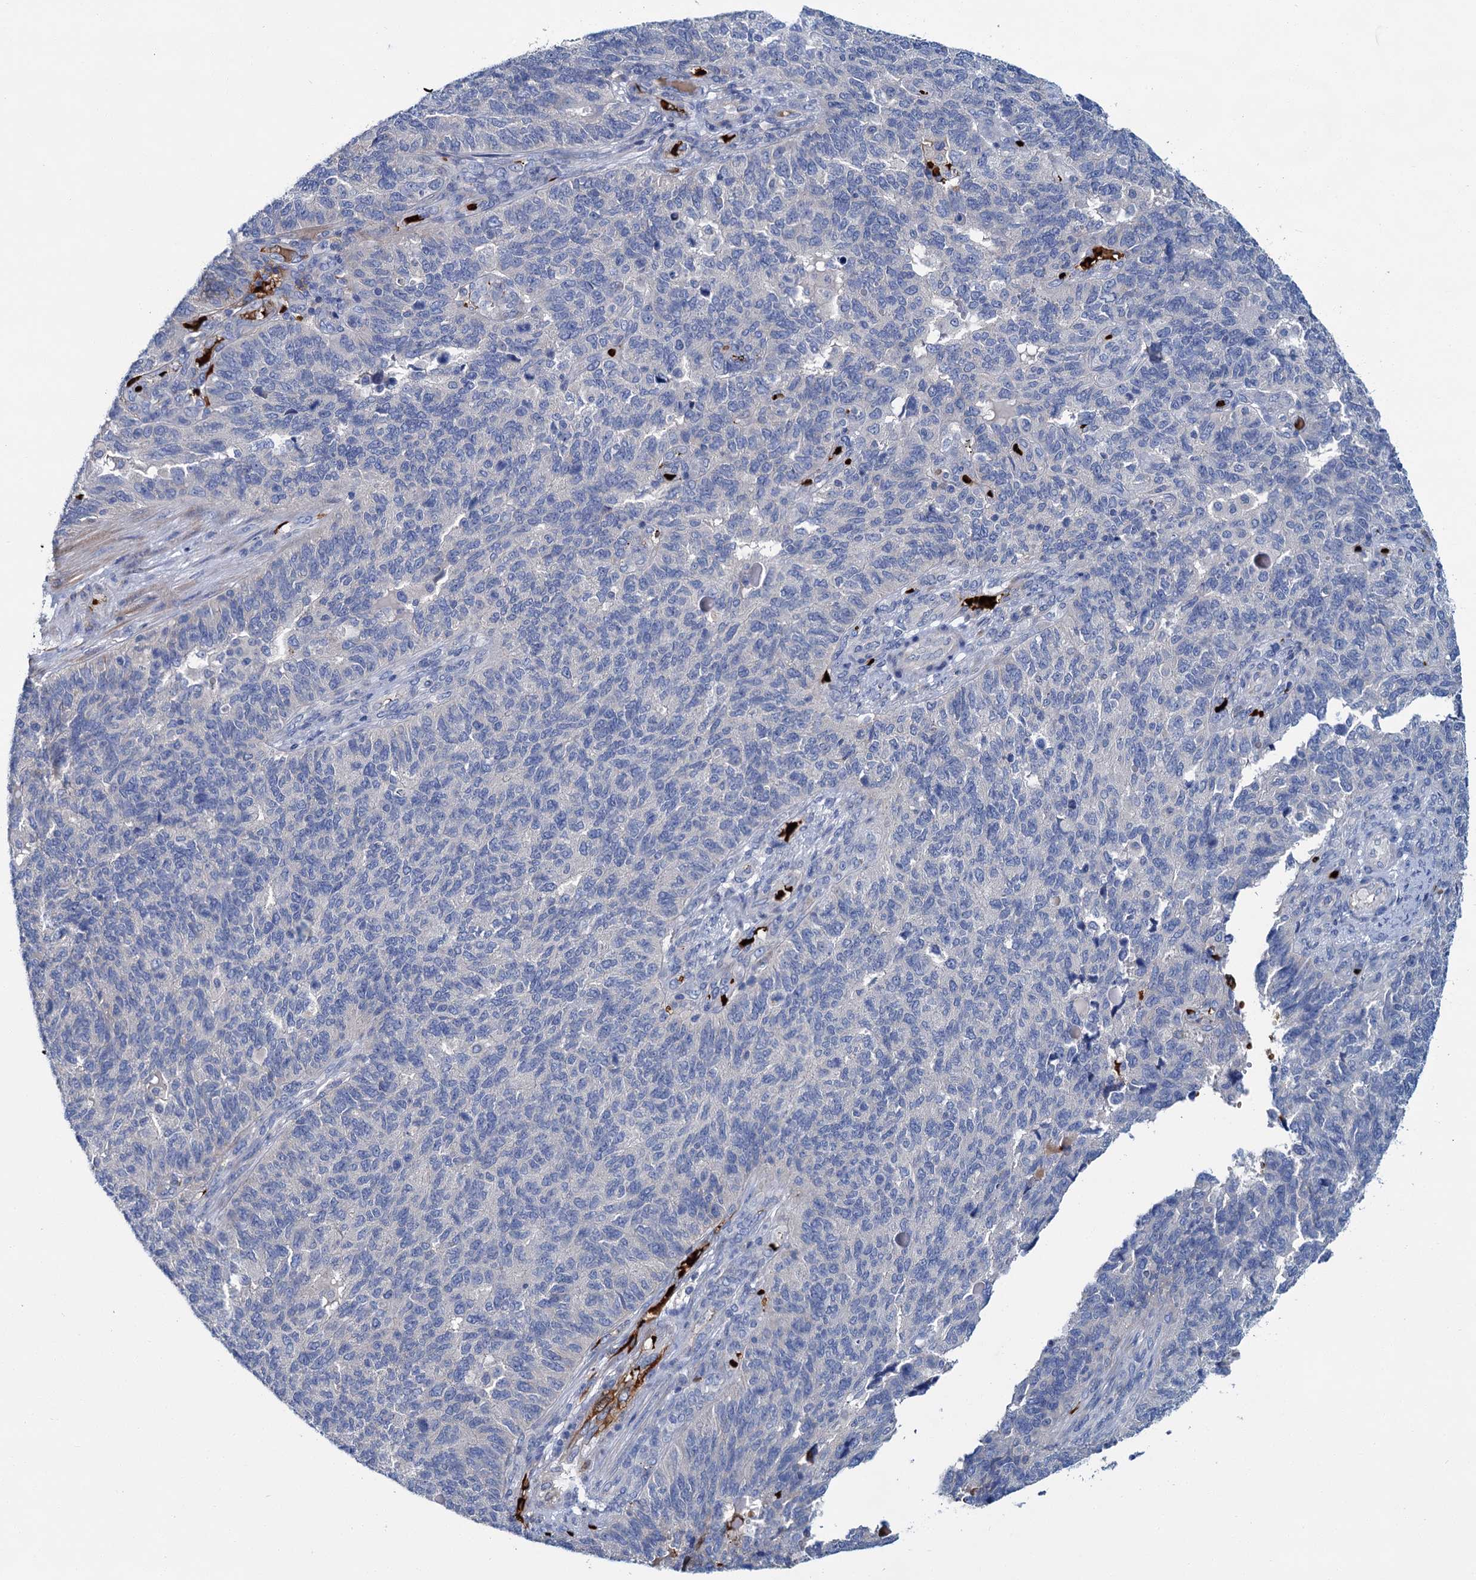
{"staining": {"intensity": "negative", "quantity": "none", "location": "none"}, "tissue": "endometrial cancer", "cell_type": "Tumor cells", "image_type": "cancer", "snomed": [{"axis": "morphology", "description": "Adenocarcinoma, NOS"}, {"axis": "topography", "description": "Endometrium"}], "caption": "Endometrial adenocarcinoma stained for a protein using immunohistochemistry (IHC) displays no staining tumor cells.", "gene": "ATG2A", "patient": {"sex": "female", "age": 66}}